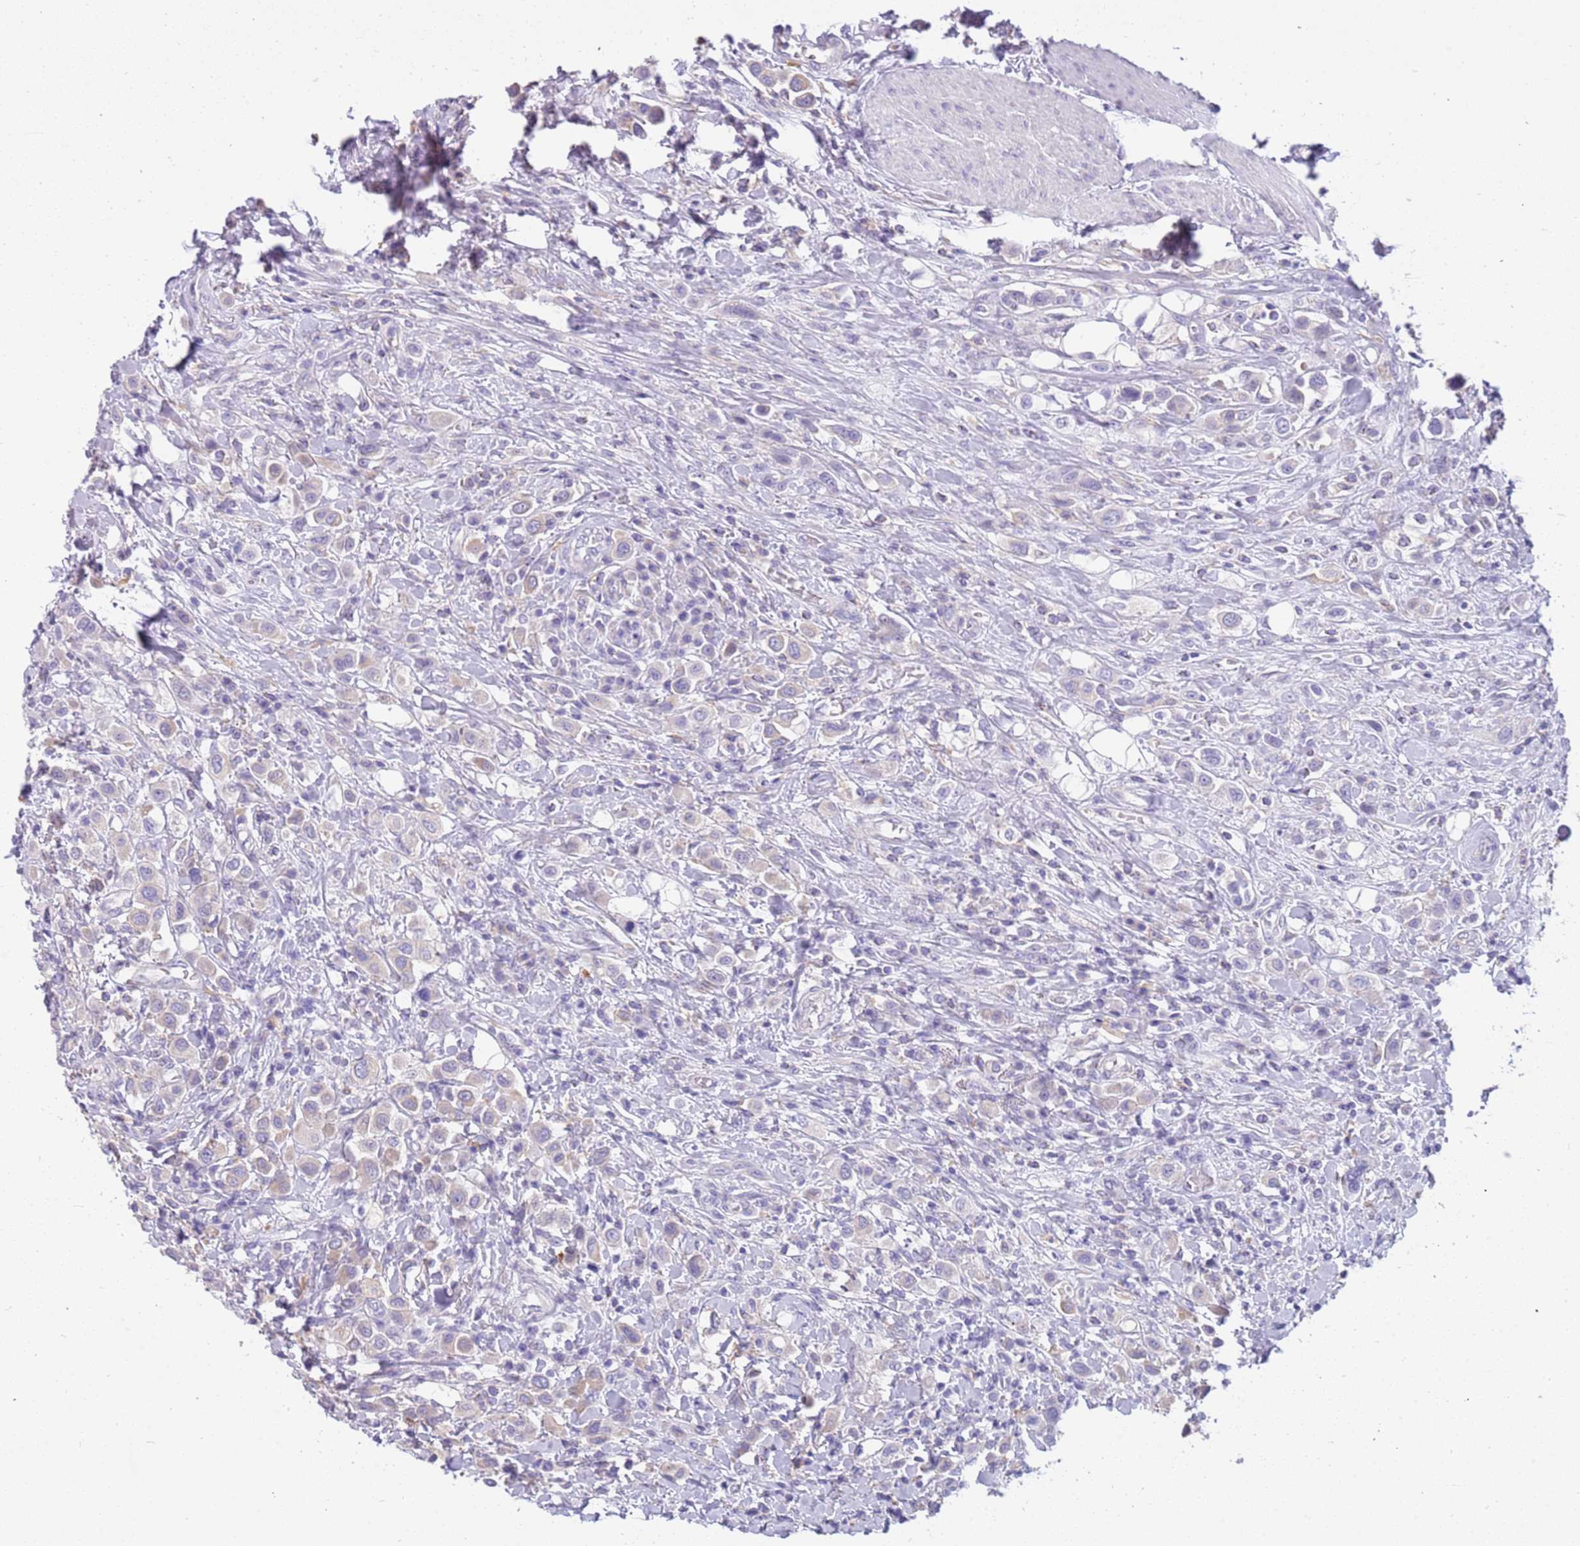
{"staining": {"intensity": "negative", "quantity": "none", "location": "none"}, "tissue": "urothelial cancer", "cell_type": "Tumor cells", "image_type": "cancer", "snomed": [{"axis": "morphology", "description": "Urothelial carcinoma, High grade"}, {"axis": "topography", "description": "Urinary bladder"}], "caption": "The photomicrograph reveals no significant expression in tumor cells of high-grade urothelial carcinoma.", "gene": "RHCG", "patient": {"sex": "male", "age": 50}}